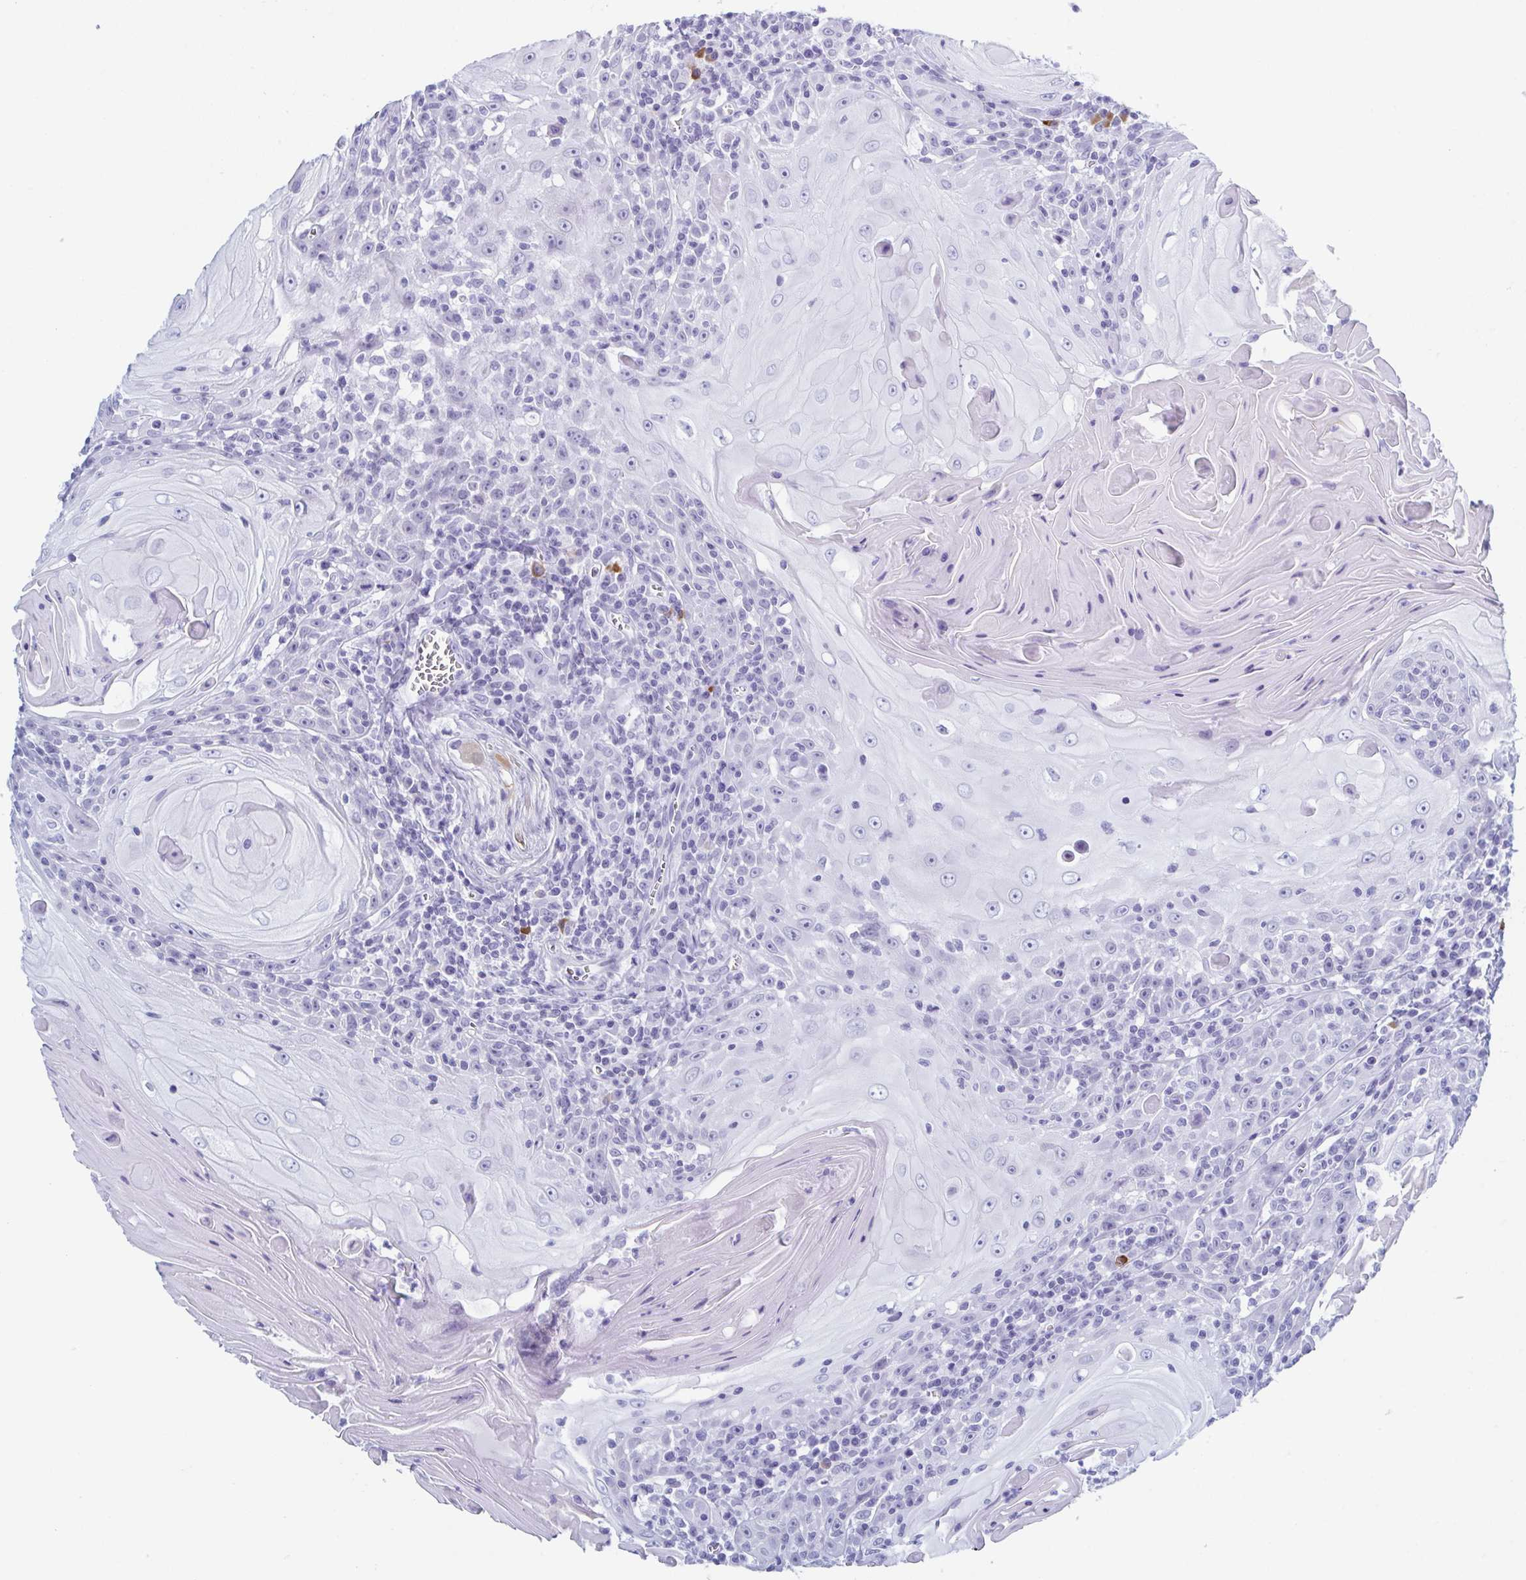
{"staining": {"intensity": "negative", "quantity": "none", "location": "none"}, "tissue": "head and neck cancer", "cell_type": "Tumor cells", "image_type": "cancer", "snomed": [{"axis": "morphology", "description": "Squamous cell carcinoma, NOS"}, {"axis": "topography", "description": "Head-Neck"}], "caption": "Tumor cells are negative for protein expression in human head and neck squamous cell carcinoma. (IHC, brightfield microscopy, high magnification).", "gene": "ZFP64", "patient": {"sex": "male", "age": 52}}